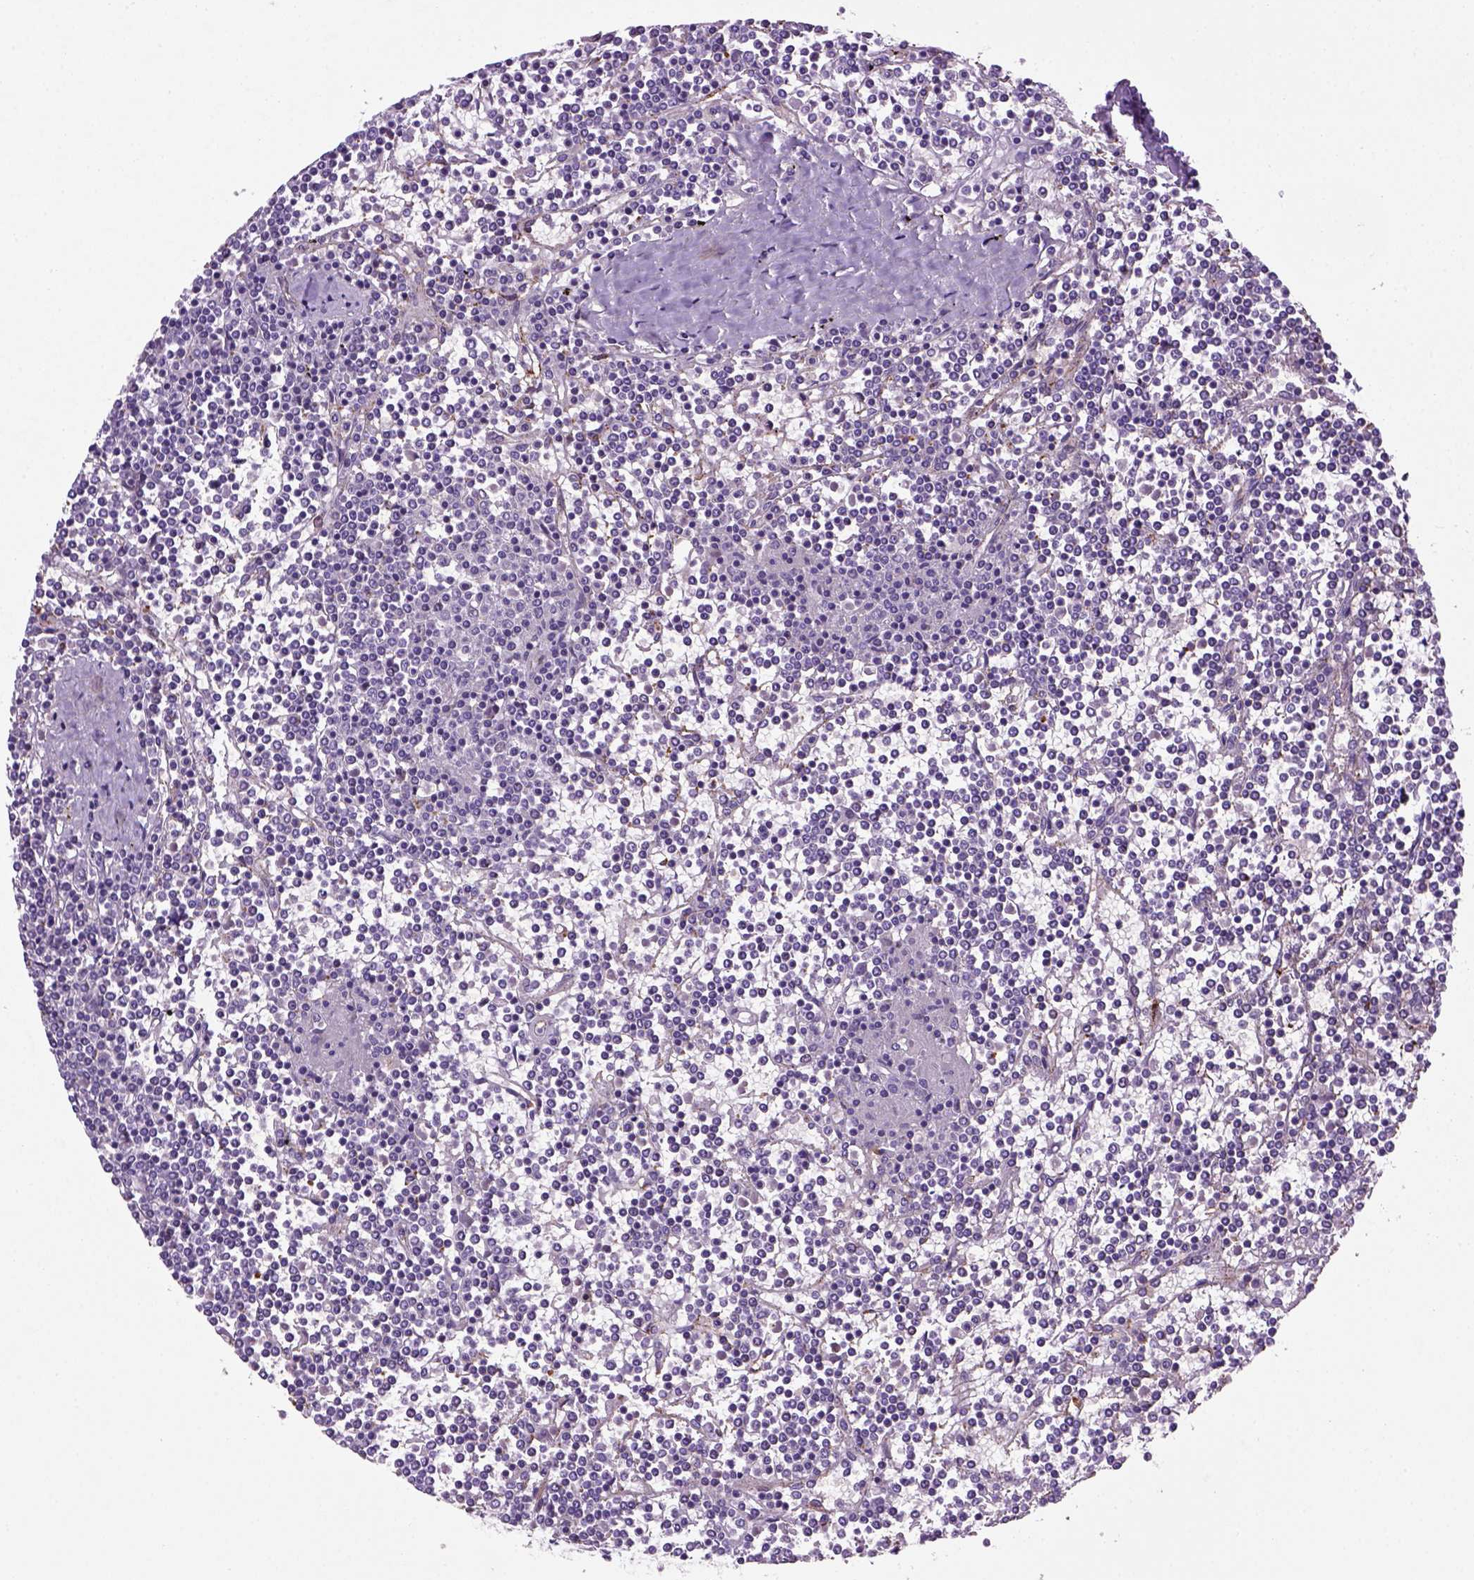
{"staining": {"intensity": "negative", "quantity": "none", "location": "none"}, "tissue": "lymphoma", "cell_type": "Tumor cells", "image_type": "cancer", "snomed": [{"axis": "morphology", "description": "Malignant lymphoma, non-Hodgkin's type, Low grade"}, {"axis": "topography", "description": "Spleen"}], "caption": "Immunohistochemistry histopathology image of neoplastic tissue: human low-grade malignant lymphoma, non-Hodgkin's type stained with DAB (3,3'-diaminobenzidine) exhibits no significant protein positivity in tumor cells.", "gene": "VWF", "patient": {"sex": "female", "age": 19}}